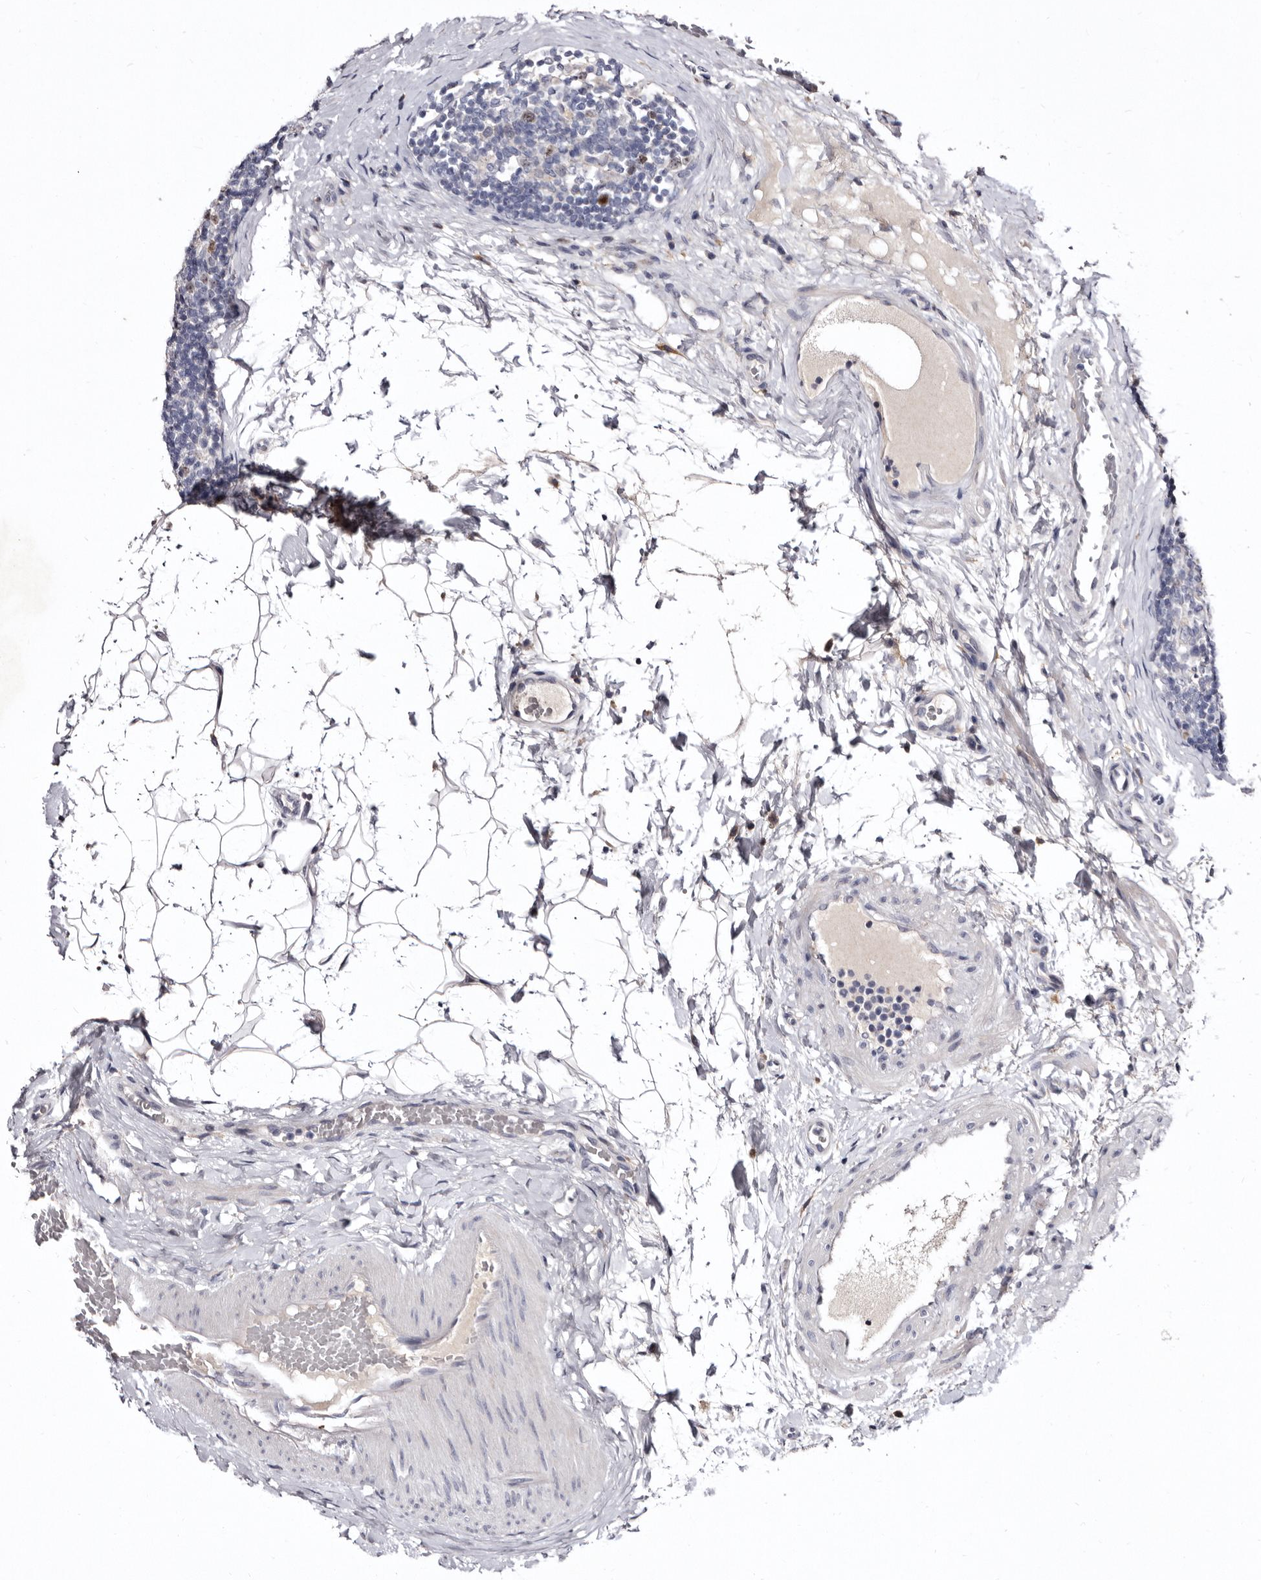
{"staining": {"intensity": "moderate", "quantity": "25%-75%", "location": "nuclear"}, "tissue": "lymph node", "cell_type": "Germinal center cells", "image_type": "normal", "snomed": [{"axis": "morphology", "description": "Normal tissue, NOS"}, {"axis": "topography", "description": "Lymph node"}], "caption": "Lymph node stained with IHC displays moderate nuclear positivity in about 25%-75% of germinal center cells. Using DAB (3,3'-diaminobenzidine) (brown) and hematoxylin (blue) stains, captured at high magnification using brightfield microscopy.", "gene": "CDCA8", "patient": {"sex": "female", "age": 22}}